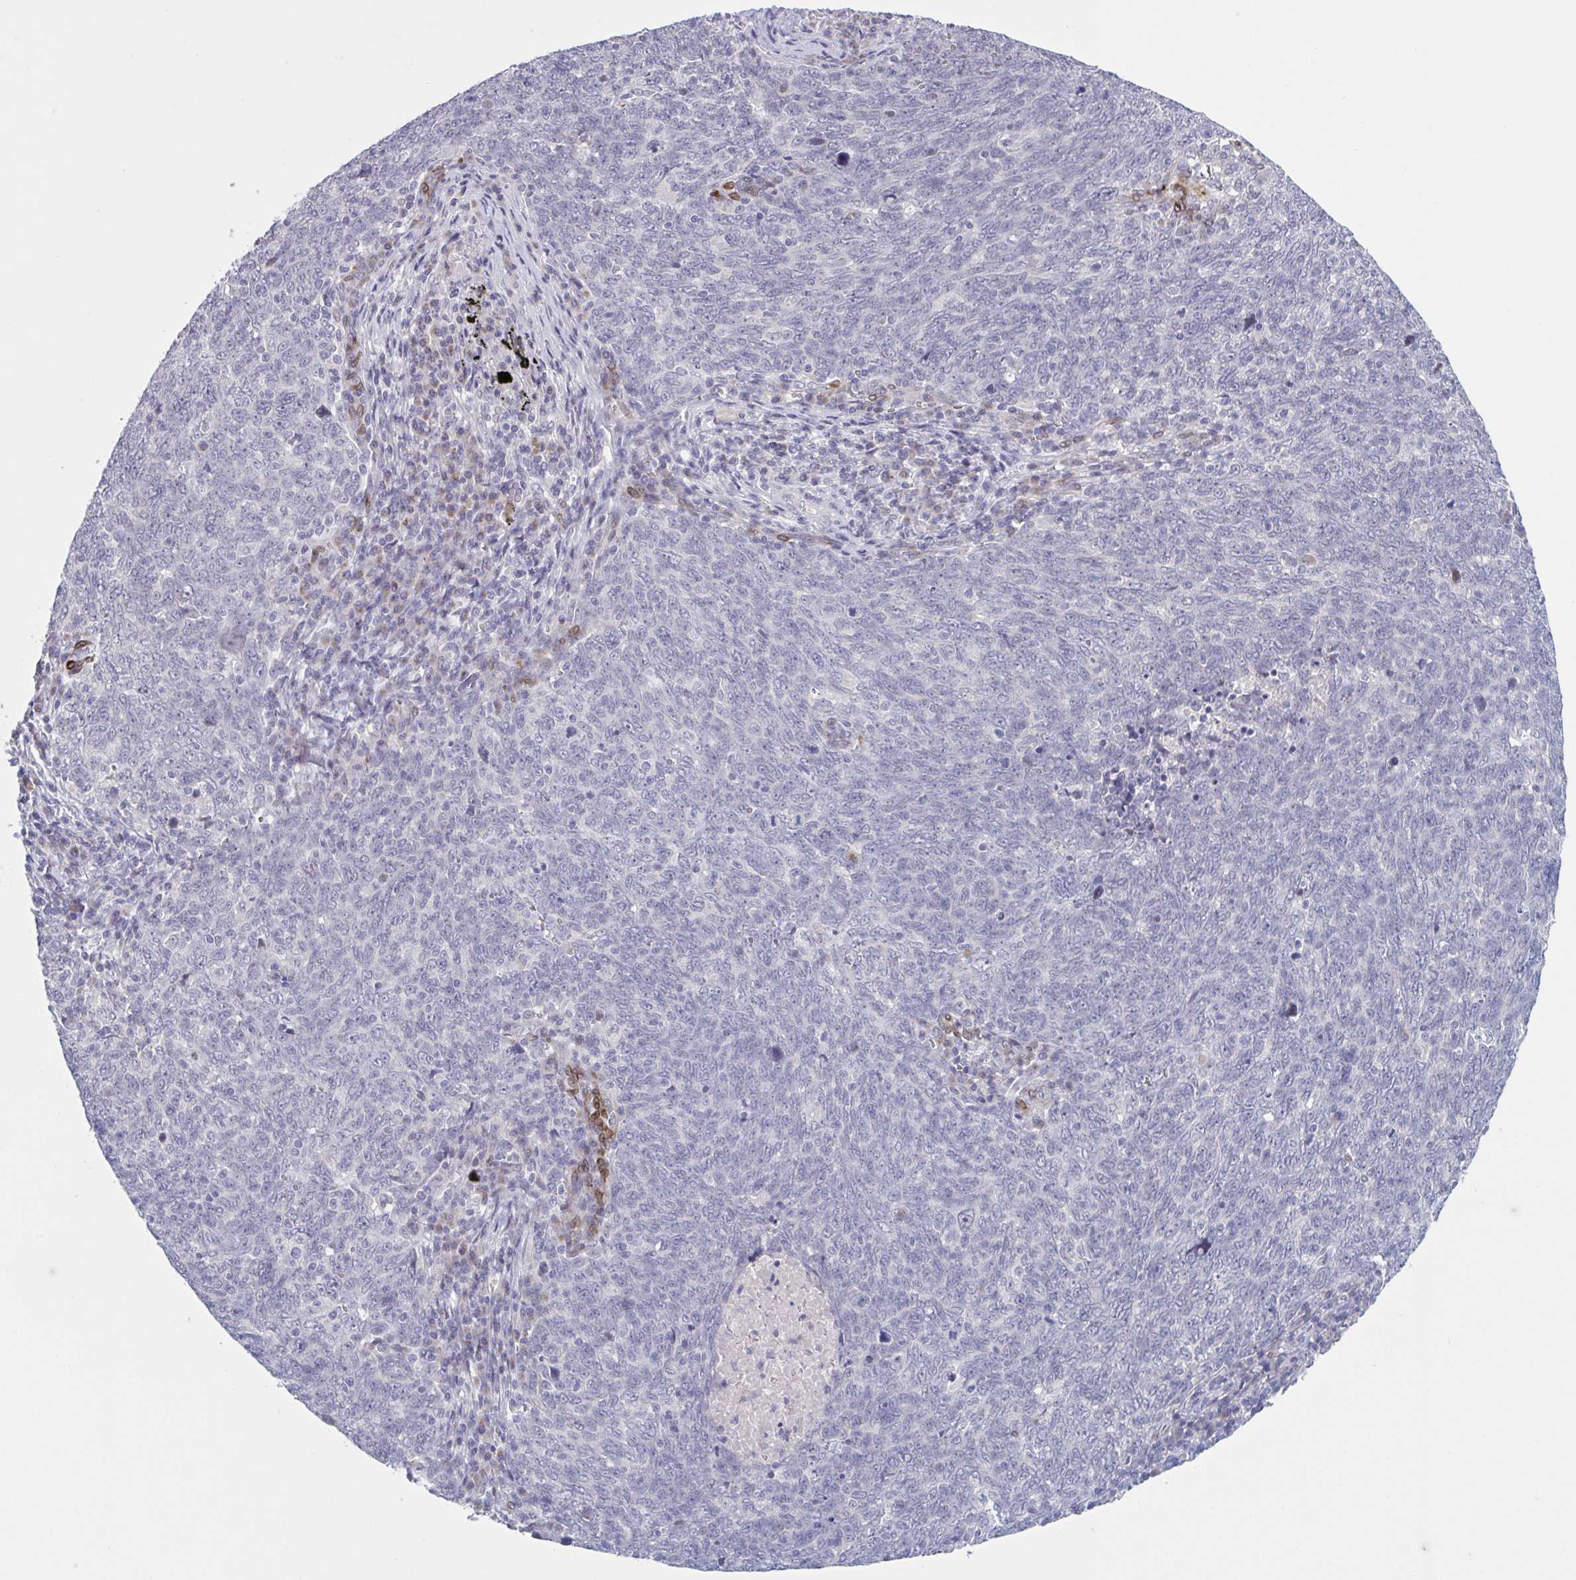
{"staining": {"intensity": "negative", "quantity": "none", "location": "none"}, "tissue": "lung cancer", "cell_type": "Tumor cells", "image_type": "cancer", "snomed": [{"axis": "morphology", "description": "Squamous cell carcinoma, NOS"}, {"axis": "topography", "description": "Lung"}], "caption": "Tumor cells show no significant staining in lung cancer.", "gene": "HSD11B2", "patient": {"sex": "female", "age": 72}}